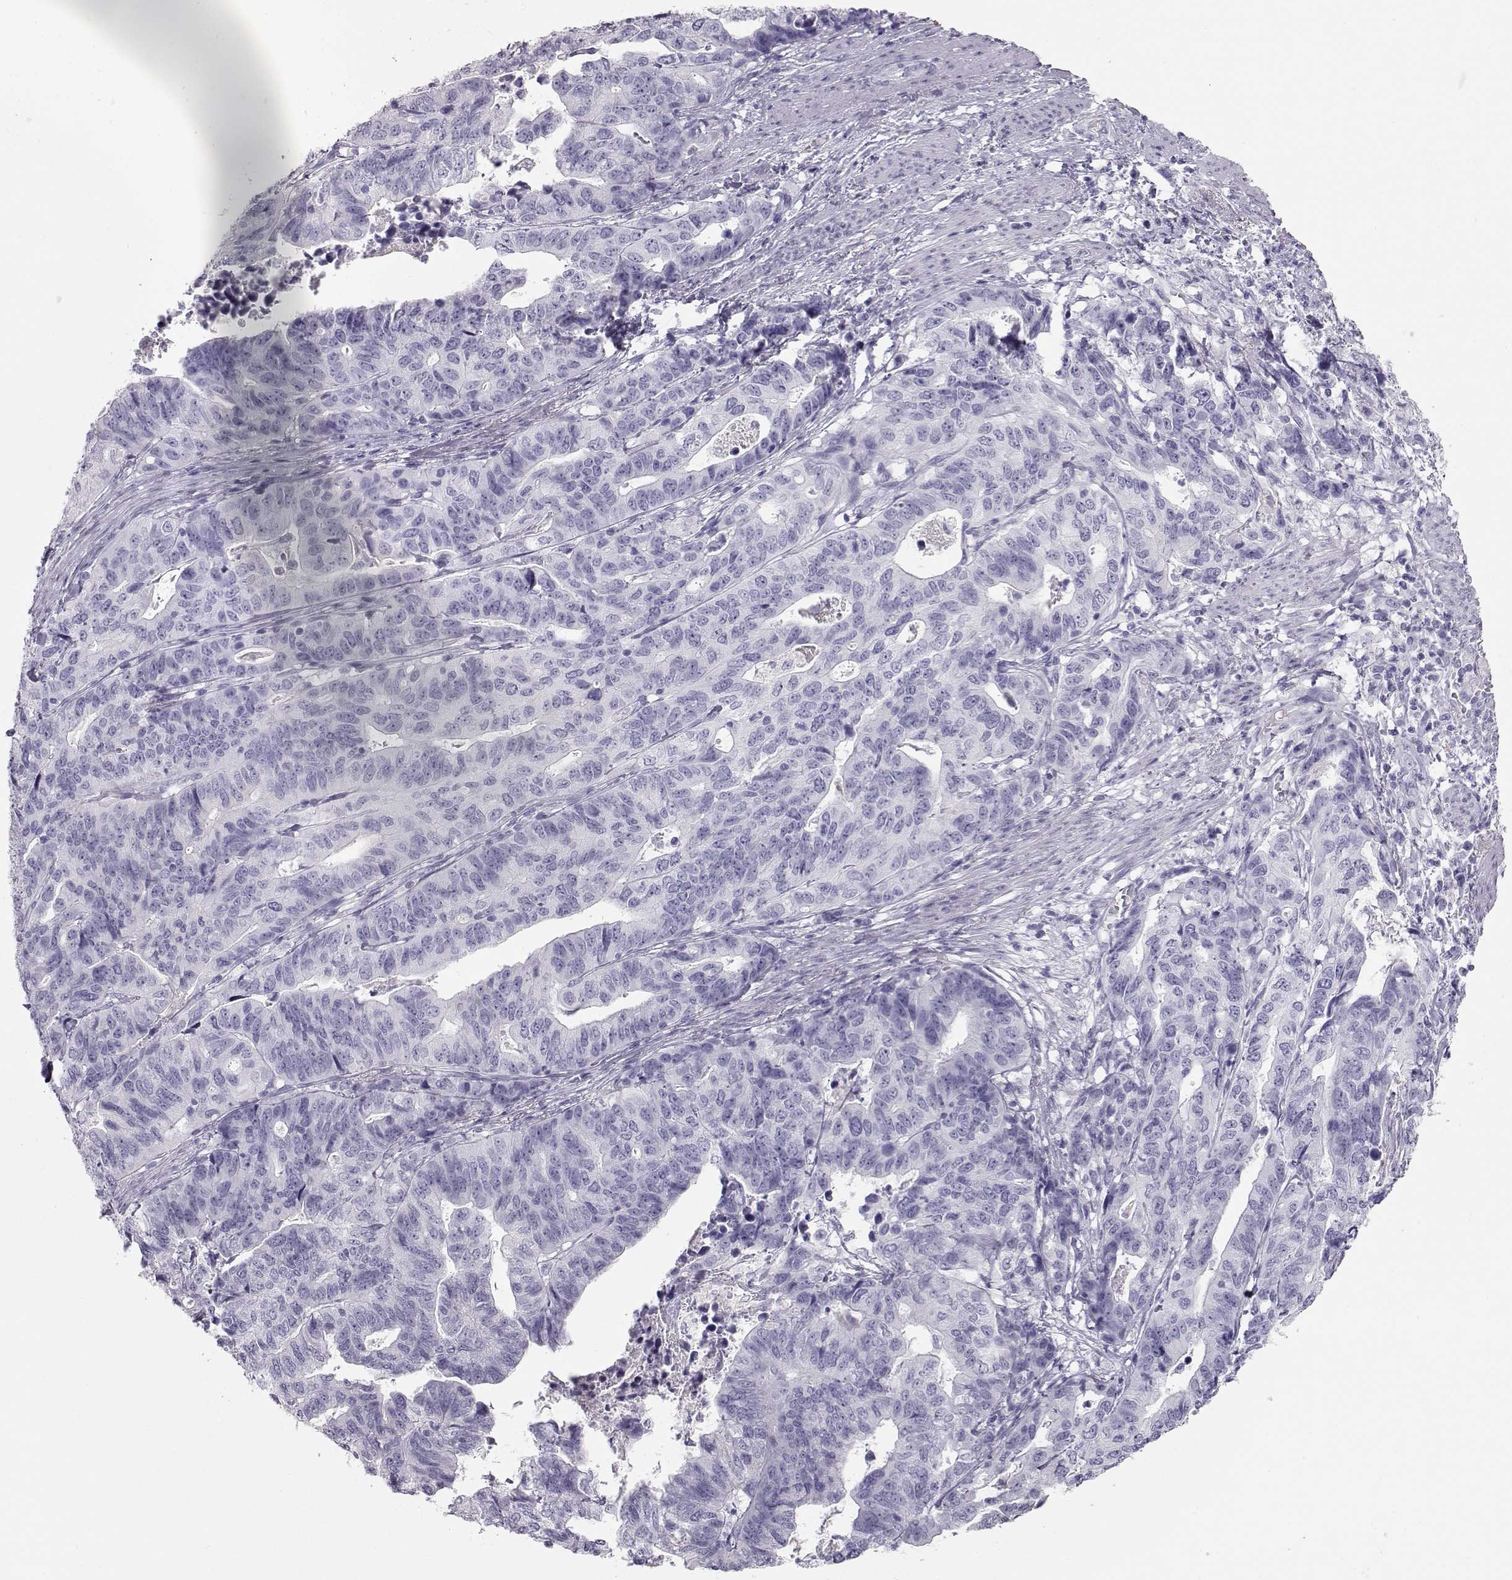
{"staining": {"intensity": "negative", "quantity": "none", "location": "none"}, "tissue": "stomach cancer", "cell_type": "Tumor cells", "image_type": "cancer", "snomed": [{"axis": "morphology", "description": "Adenocarcinoma, NOS"}, {"axis": "topography", "description": "Stomach, upper"}], "caption": "A micrograph of stomach cancer (adenocarcinoma) stained for a protein shows no brown staining in tumor cells.", "gene": "MIP", "patient": {"sex": "female", "age": 67}}